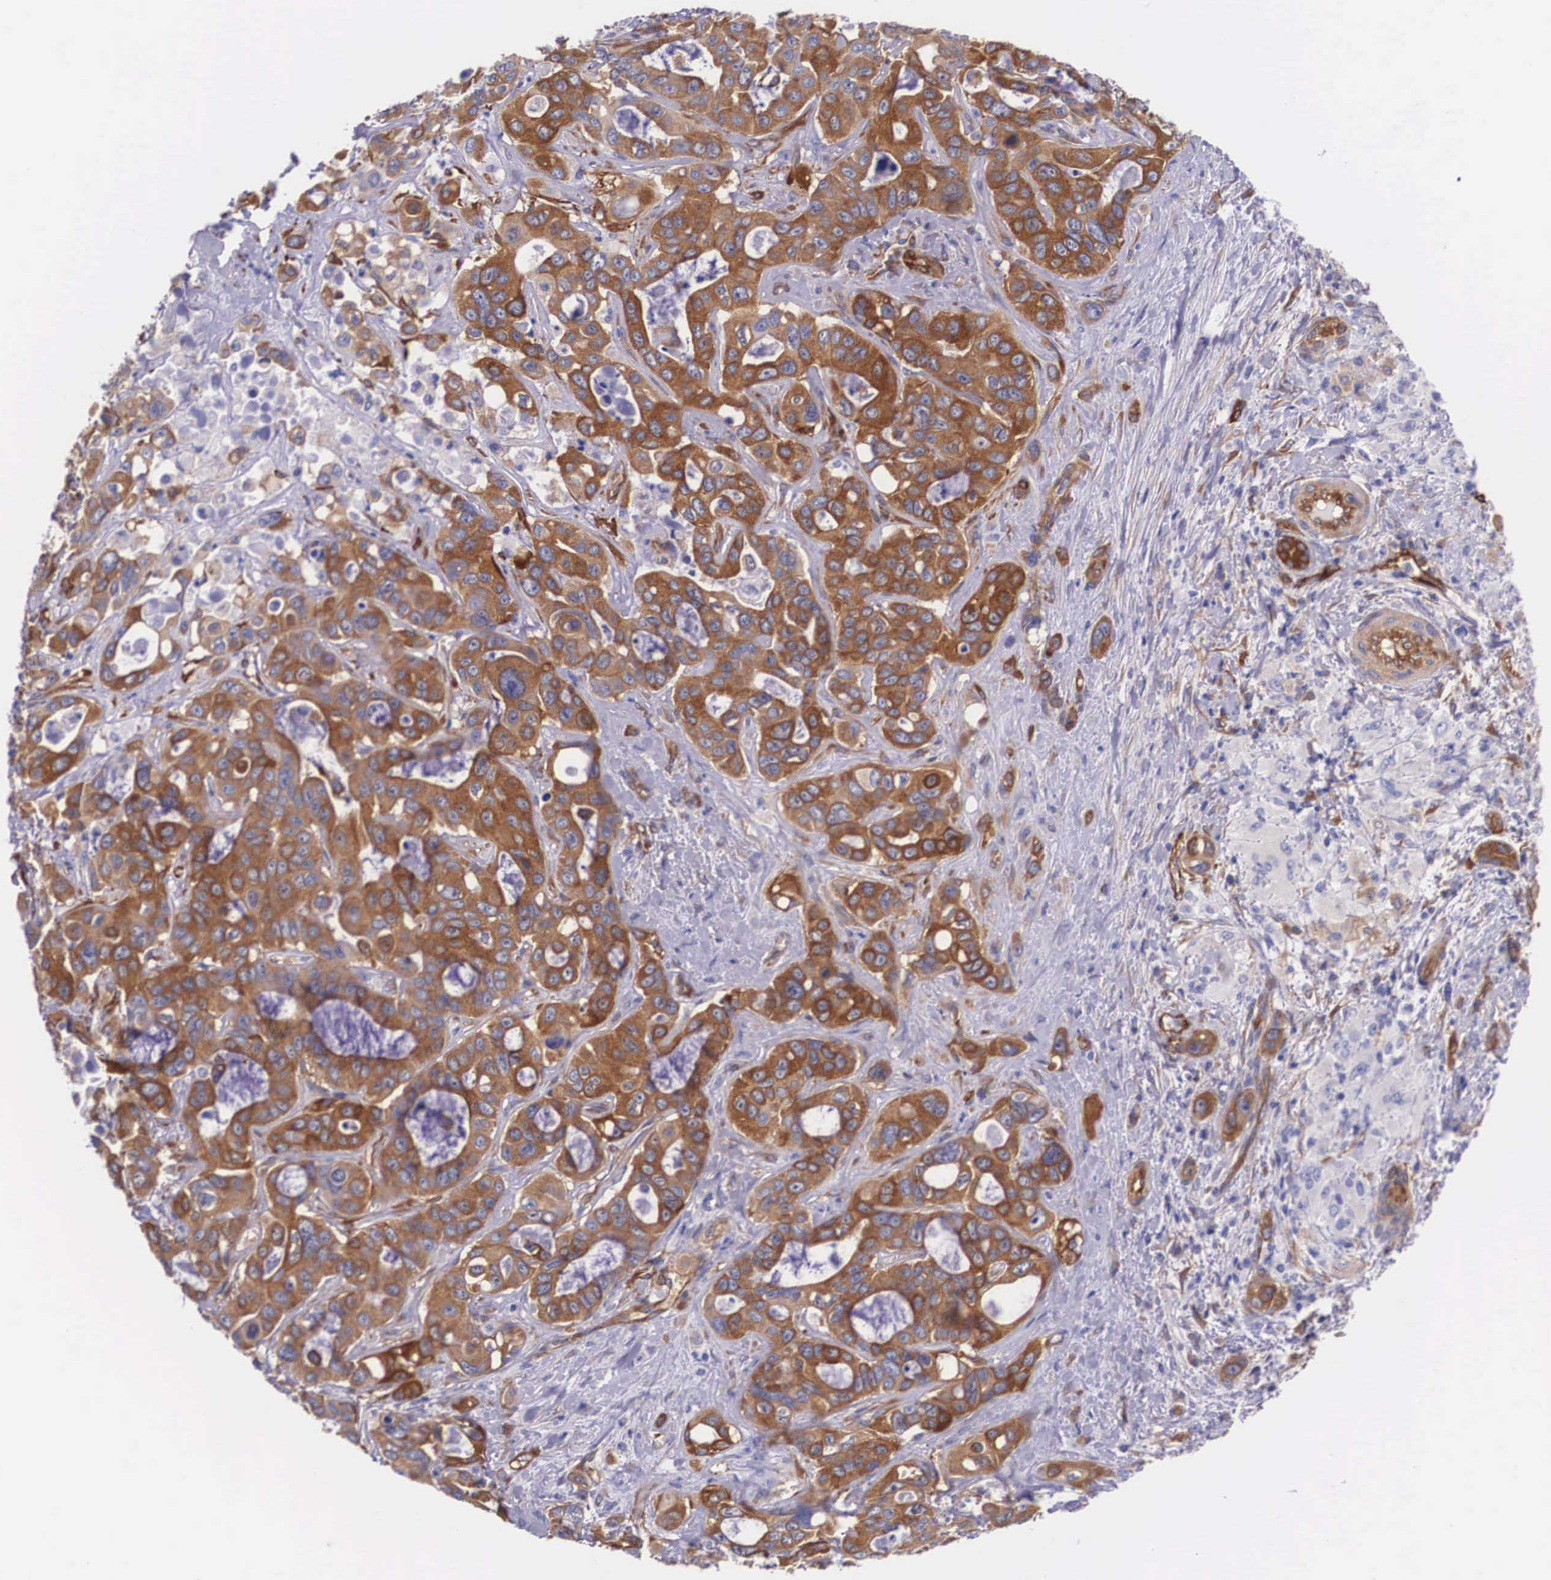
{"staining": {"intensity": "strong", "quantity": "<25%", "location": "cytoplasmic/membranous"}, "tissue": "liver cancer", "cell_type": "Tumor cells", "image_type": "cancer", "snomed": [{"axis": "morphology", "description": "Cholangiocarcinoma"}, {"axis": "topography", "description": "Liver"}], "caption": "Immunohistochemical staining of human liver cholangiocarcinoma shows medium levels of strong cytoplasmic/membranous positivity in about <25% of tumor cells.", "gene": "BCAR1", "patient": {"sex": "female", "age": 79}}